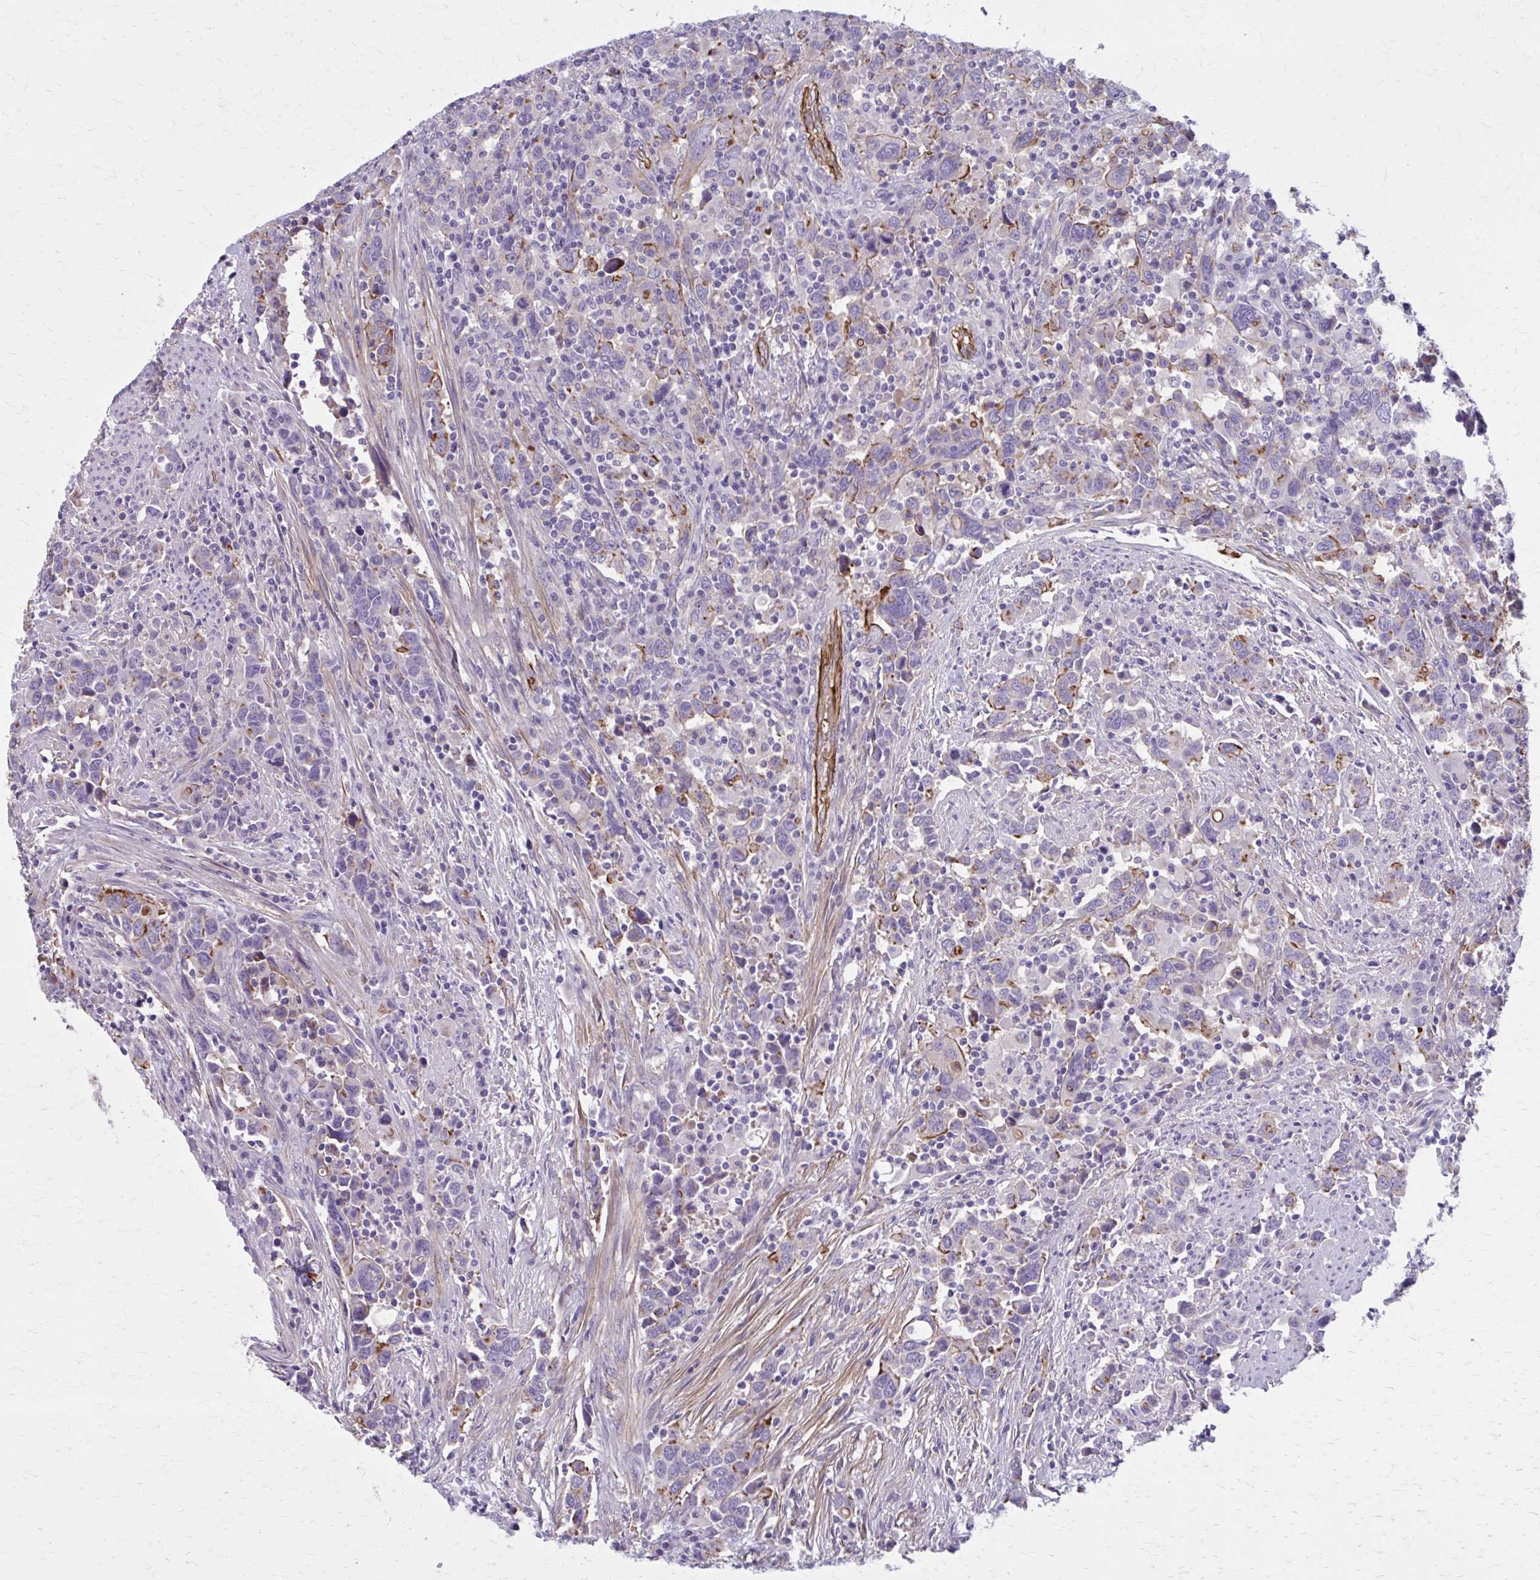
{"staining": {"intensity": "moderate", "quantity": "<25%", "location": "cytoplasmic/membranous"}, "tissue": "urothelial cancer", "cell_type": "Tumor cells", "image_type": "cancer", "snomed": [{"axis": "morphology", "description": "Urothelial carcinoma, High grade"}, {"axis": "topography", "description": "Urinary bladder"}], "caption": "About <25% of tumor cells in human urothelial cancer demonstrate moderate cytoplasmic/membranous protein staining as visualized by brown immunohistochemical staining.", "gene": "ZDHHC7", "patient": {"sex": "male", "age": 61}}